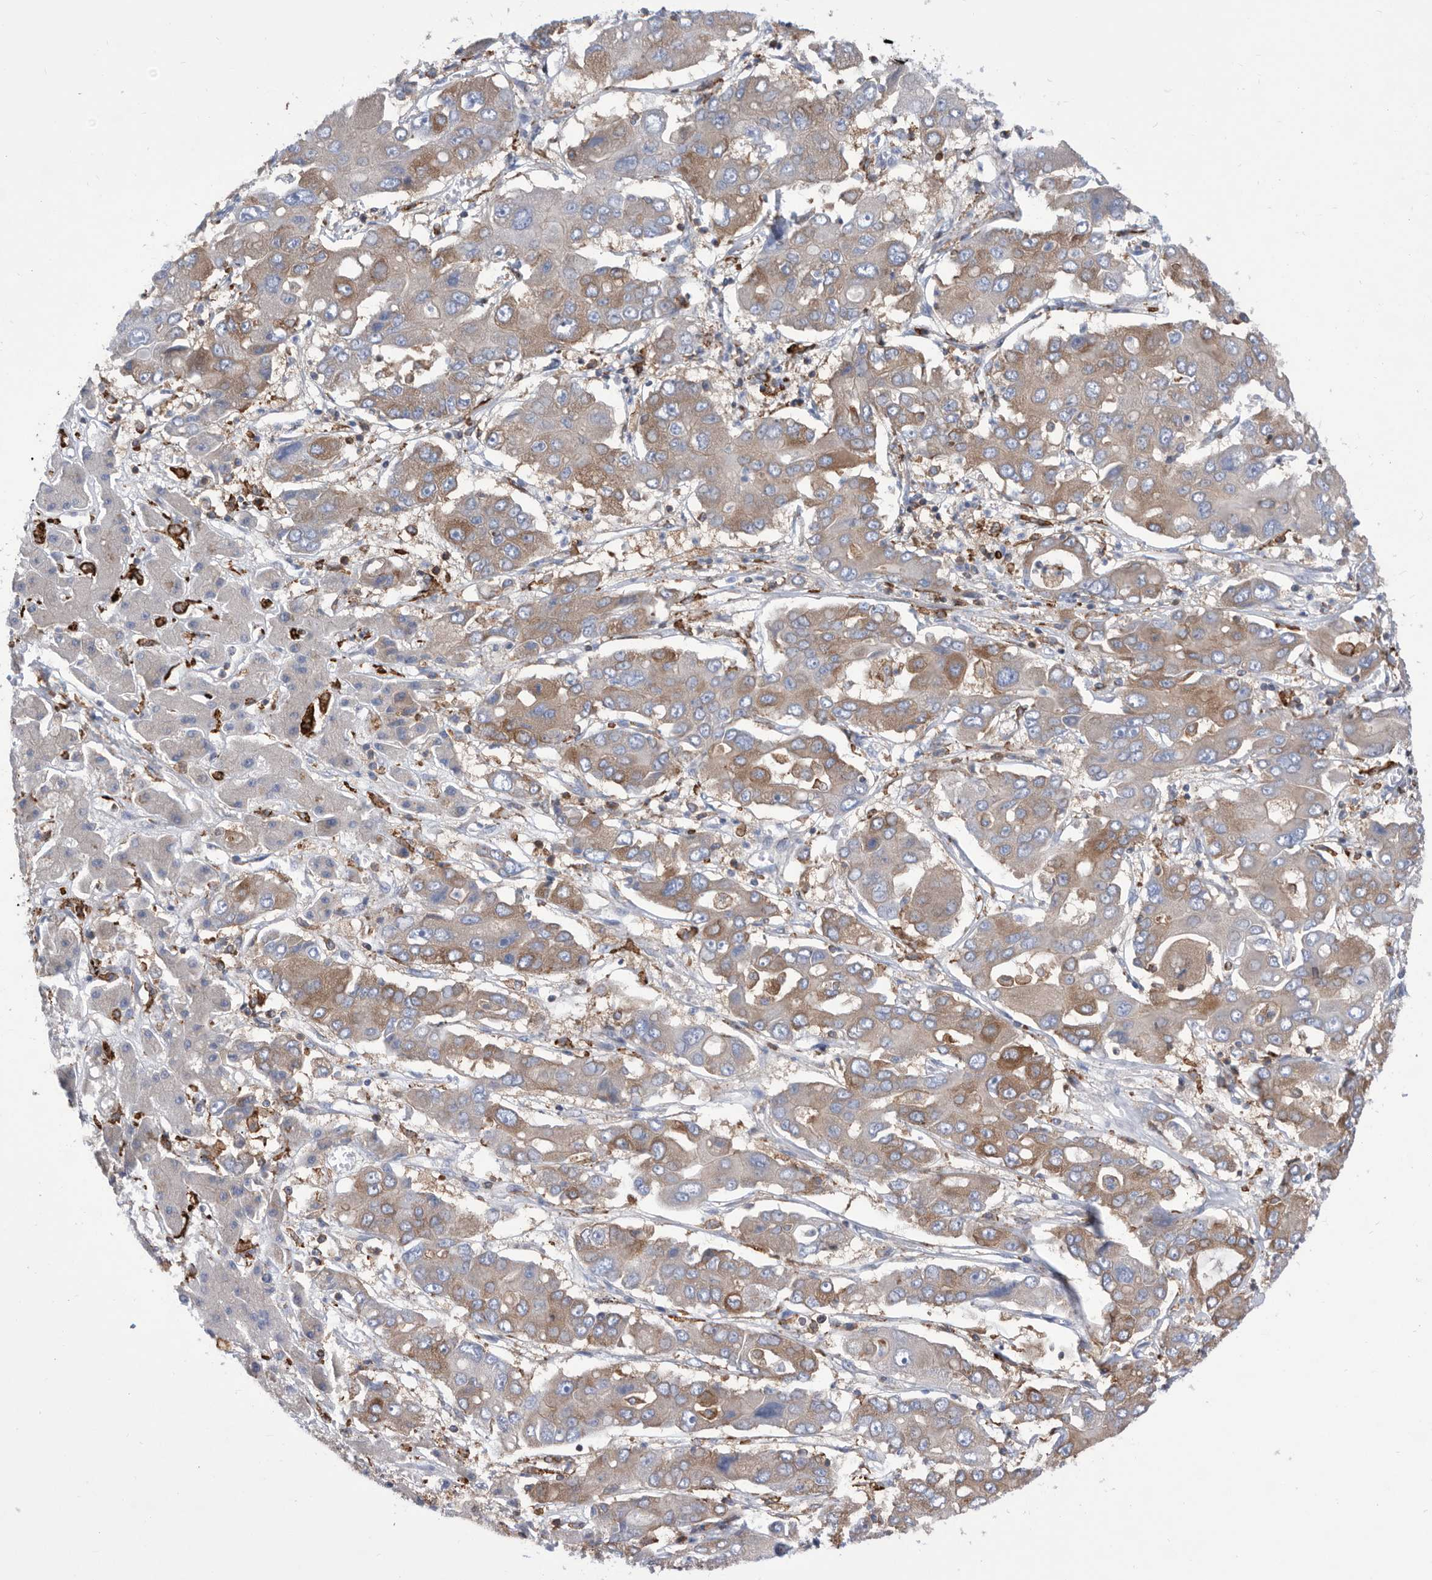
{"staining": {"intensity": "moderate", "quantity": "<25%", "location": "cytoplasmic/membranous"}, "tissue": "liver cancer", "cell_type": "Tumor cells", "image_type": "cancer", "snomed": [{"axis": "morphology", "description": "Cholangiocarcinoma"}, {"axis": "topography", "description": "Liver"}], "caption": "Immunohistochemical staining of human liver cholangiocarcinoma displays moderate cytoplasmic/membranous protein expression in approximately <25% of tumor cells.", "gene": "SMG7", "patient": {"sex": "male", "age": 67}}